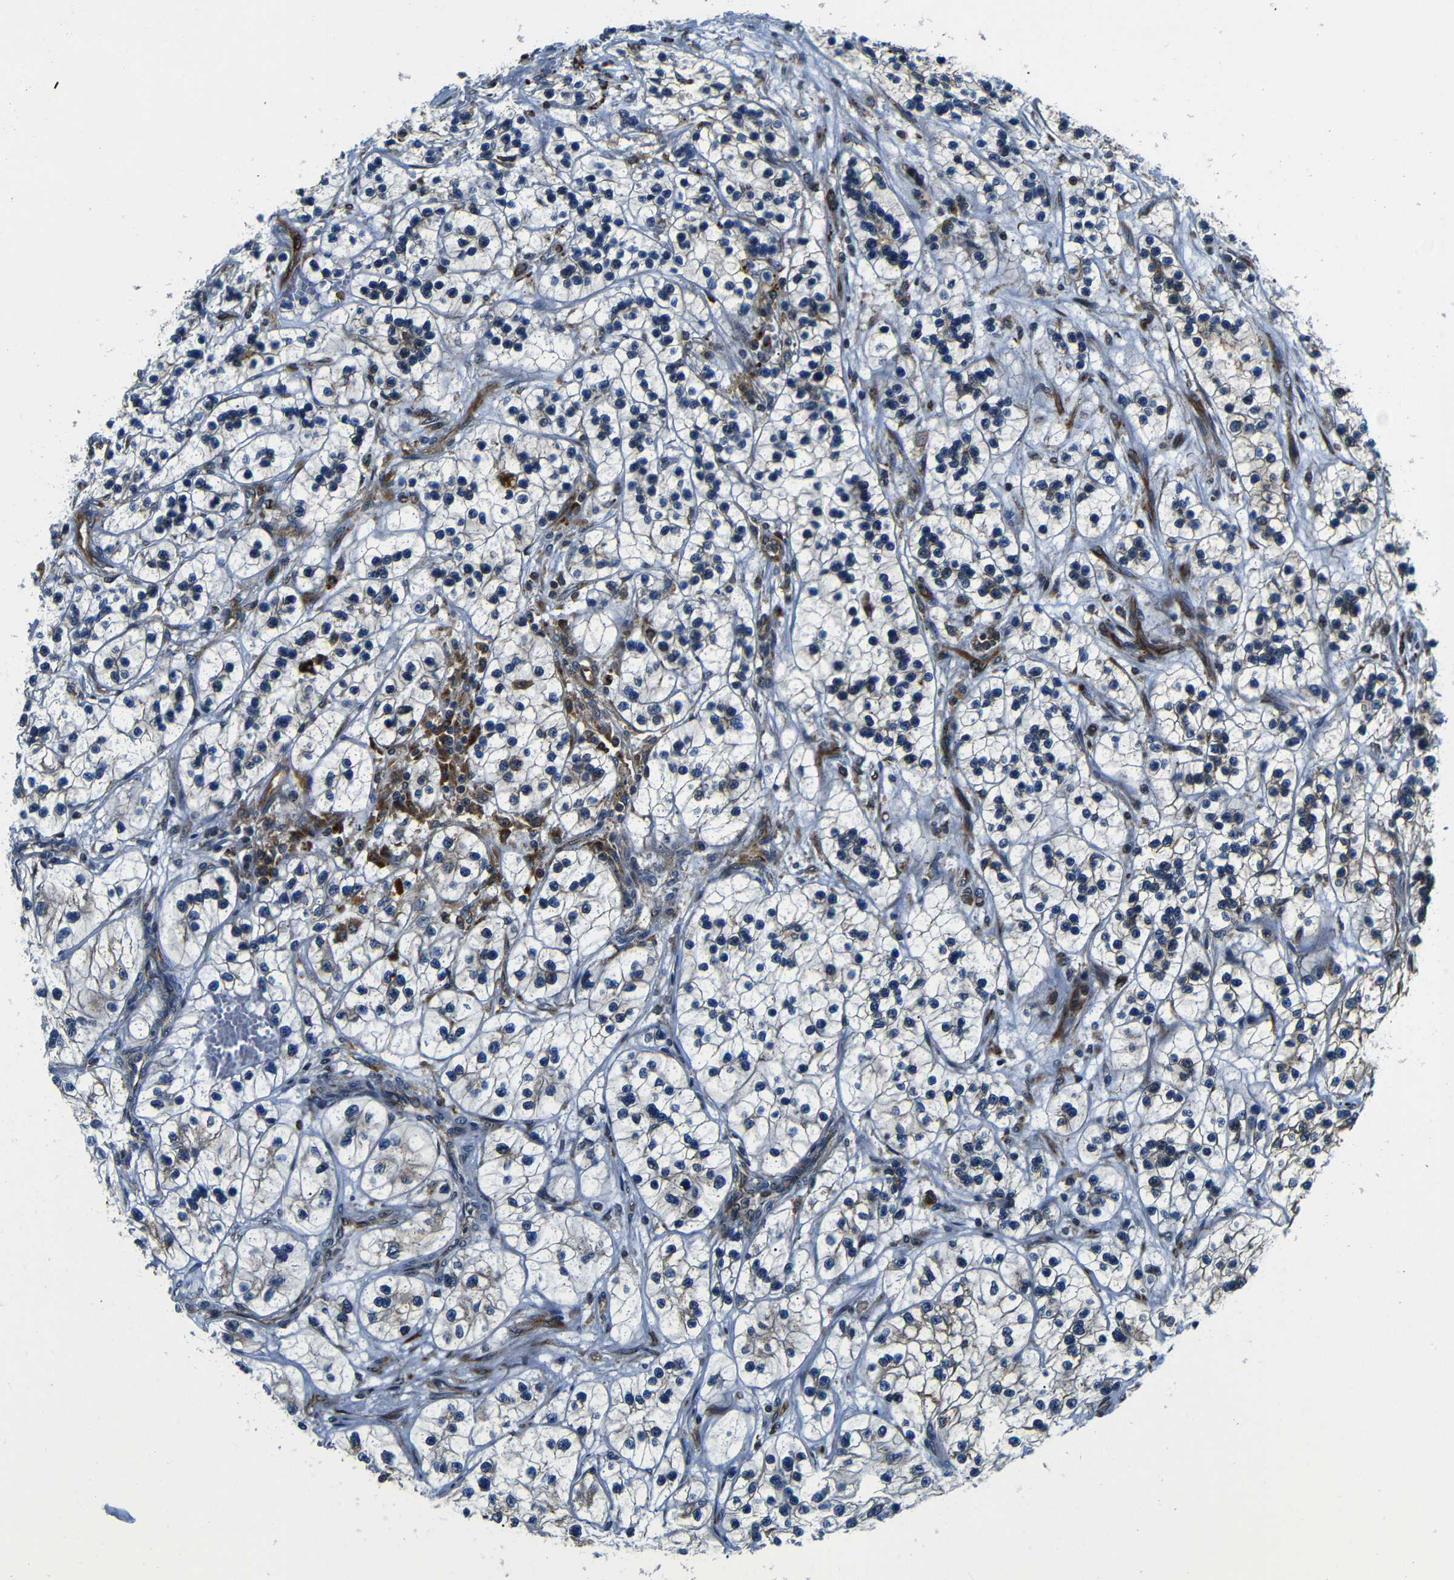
{"staining": {"intensity": "weak", "quantity": "<25%", "location": "cytoplasmic/membranous"}, "tissue": "renal cancer", "cell_type": "Tumor cells", "image_type": "cancer", "snomed": [{"axis": "morphology", "description": "Adenocarcinoma, NOS"}, {"axis": "topography", "description": "Kidney"}], "caption": "Human renal cancer (adenocarcinoma) stained for a protein using immunohistochemistry (IHC) displays no expression in tumor cells.", "gene": "ABCE1", "patient": {"sex": "female", "age": 57}}